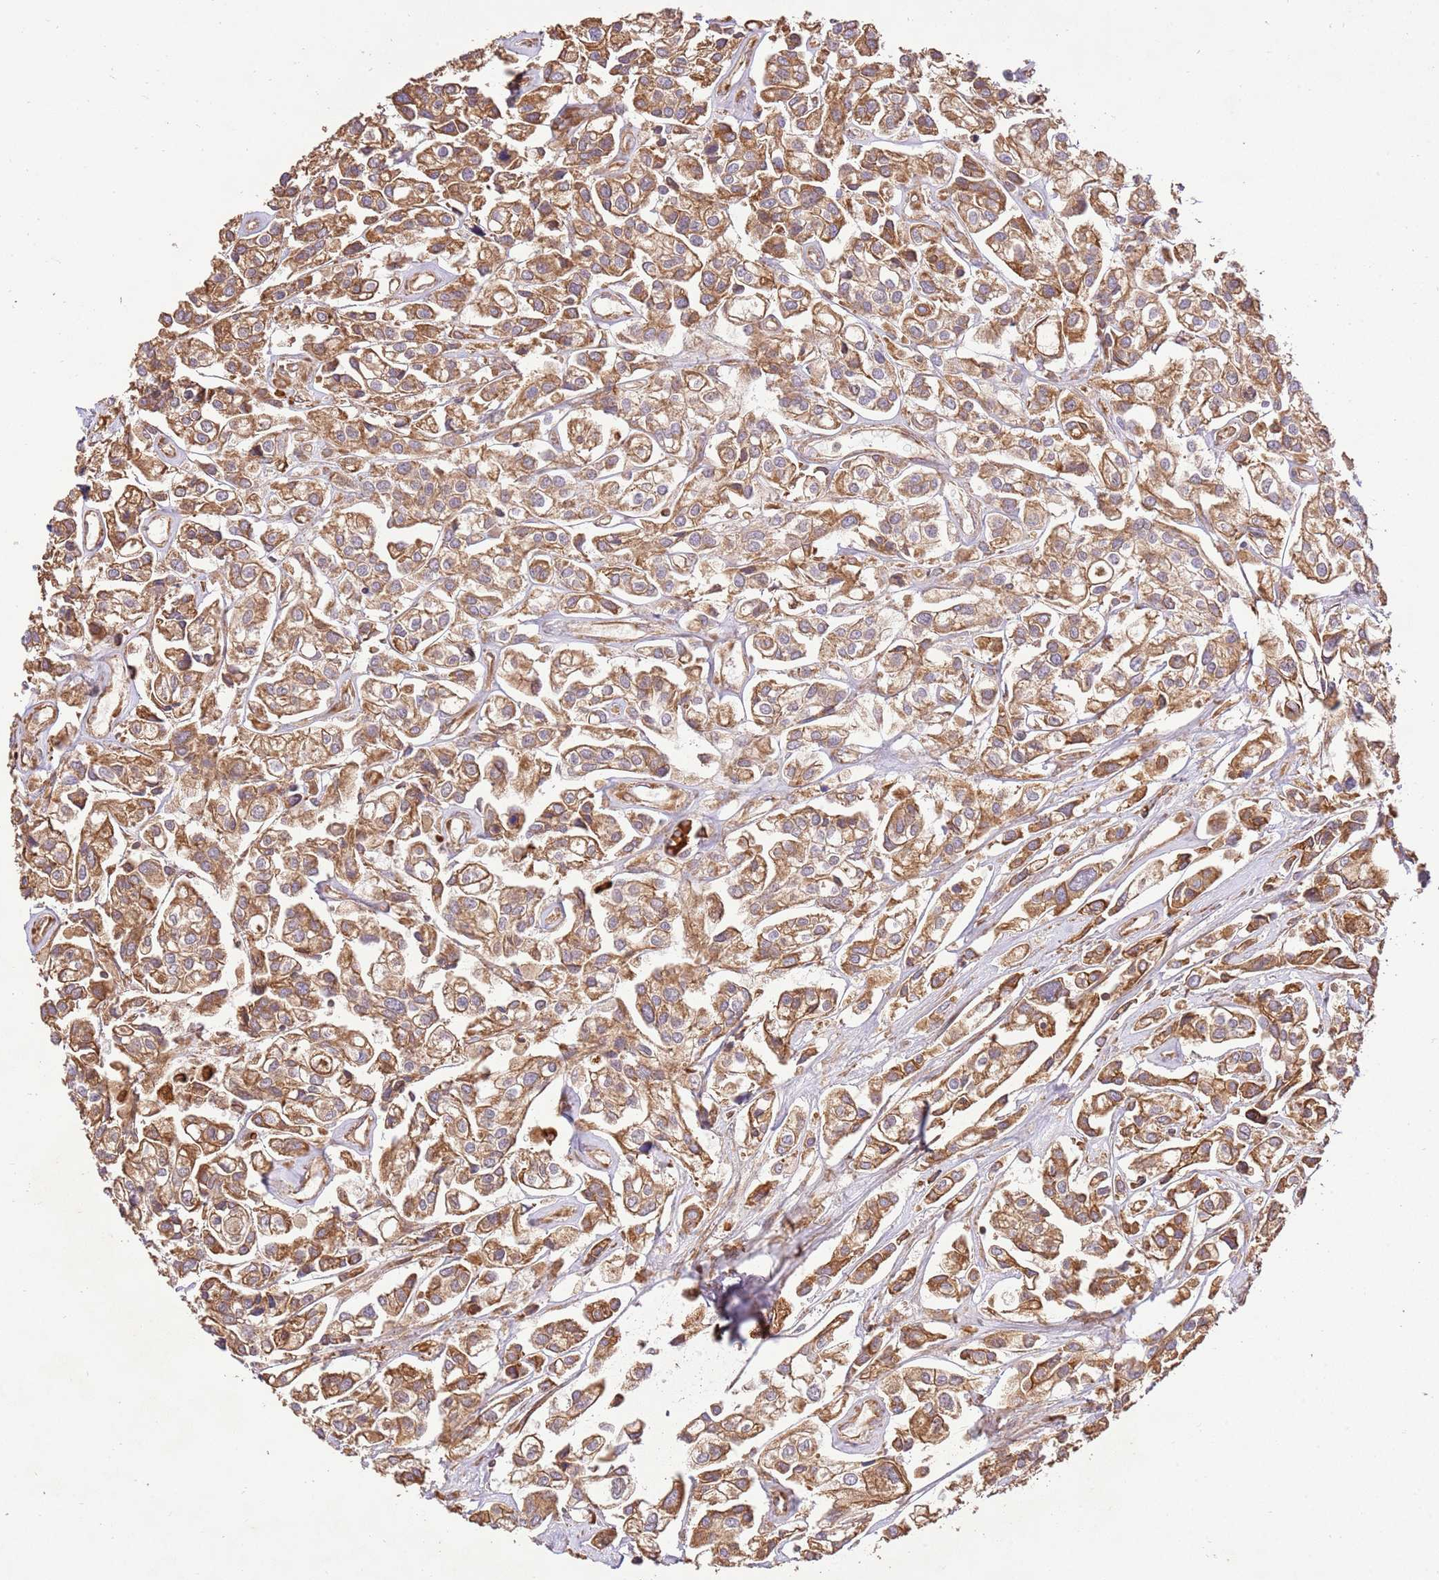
{"staining": {"intensity": "moderate", "quantity": ">75%", "location": "cytoplasmic/membranous"}, "tissue": "urothelial cancer", "cell_type": "Tumor cells", "image_type": "cancer", "snomed": [{"axis": "morphology", "description": "Urothelial carcinoma, High grade"}, {"axis": "topography", "description": "Urinary bladder"}], "caption": "Moderate cytoplasmic/membranous protein expression is seen in approximately >75% of tumor cells in urothelial cancer.", "gene": "SPATA2L", "patient": {"sex": "male", "age": 67}}